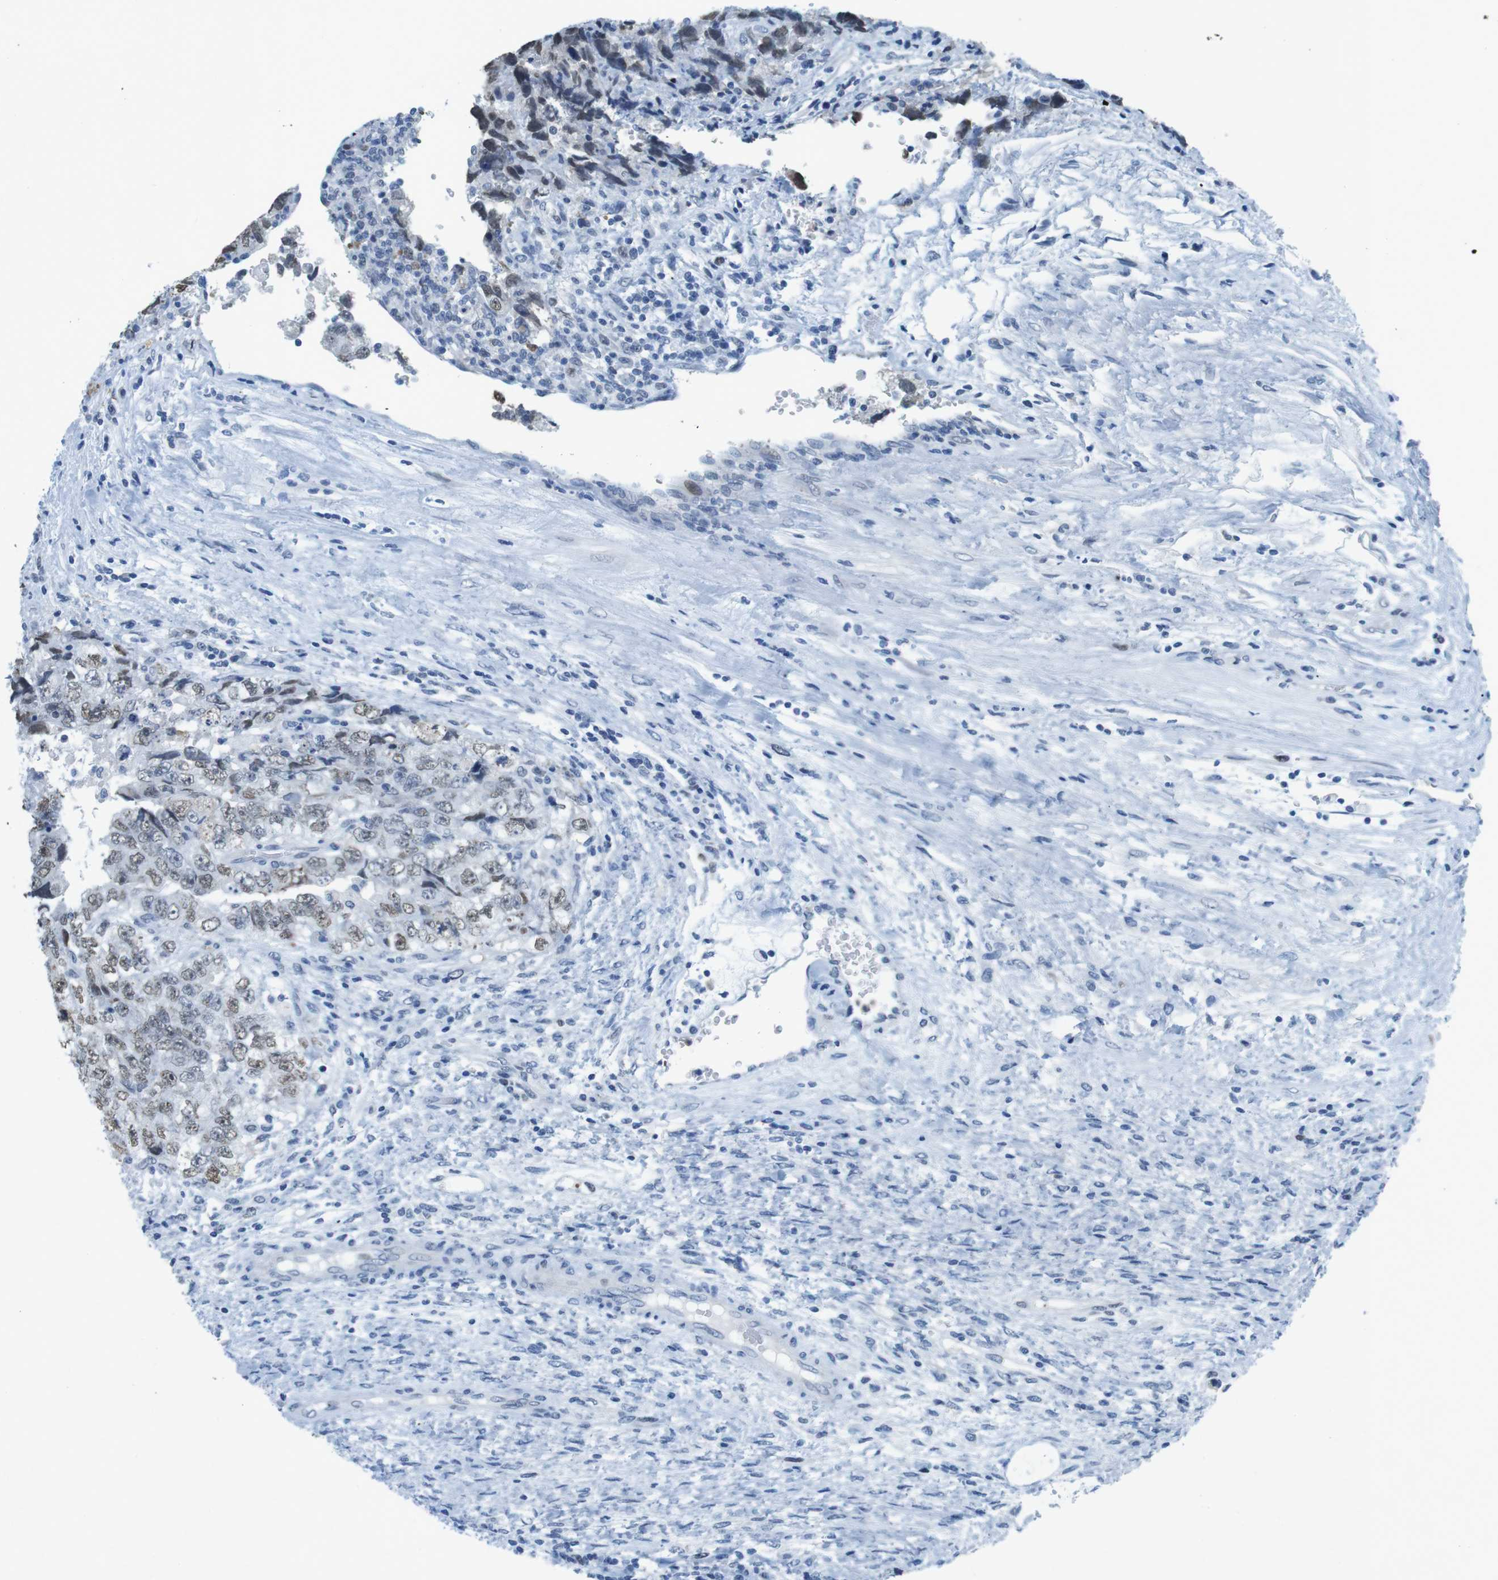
{"staining": {"intensity": "weak", "quantity": "25%-75%", "location": "nuclear"}, "tissue": "testis cancer", "cell_type": "Tumor cells", "image_type": "cancer", "snomed": [{"axis": "morphology", "description": "Carcinoma, Embryonal, NOS"}, {"axis": "topography", "description": "Testis"}], "caption": "IHC staining of testis cancer (embryonal carcinoma), which exhibits low levels of weak nuclear staining in approximately 25%-75% of tumor cells indicating weak nuclear protein positivity. The staining was performed using DAB (brown) for protein detection and nuclei were counterstained in hematoxylin (blue).", "gene": "CTAG1B", "patient": {"sex": "male", "age": 36}}